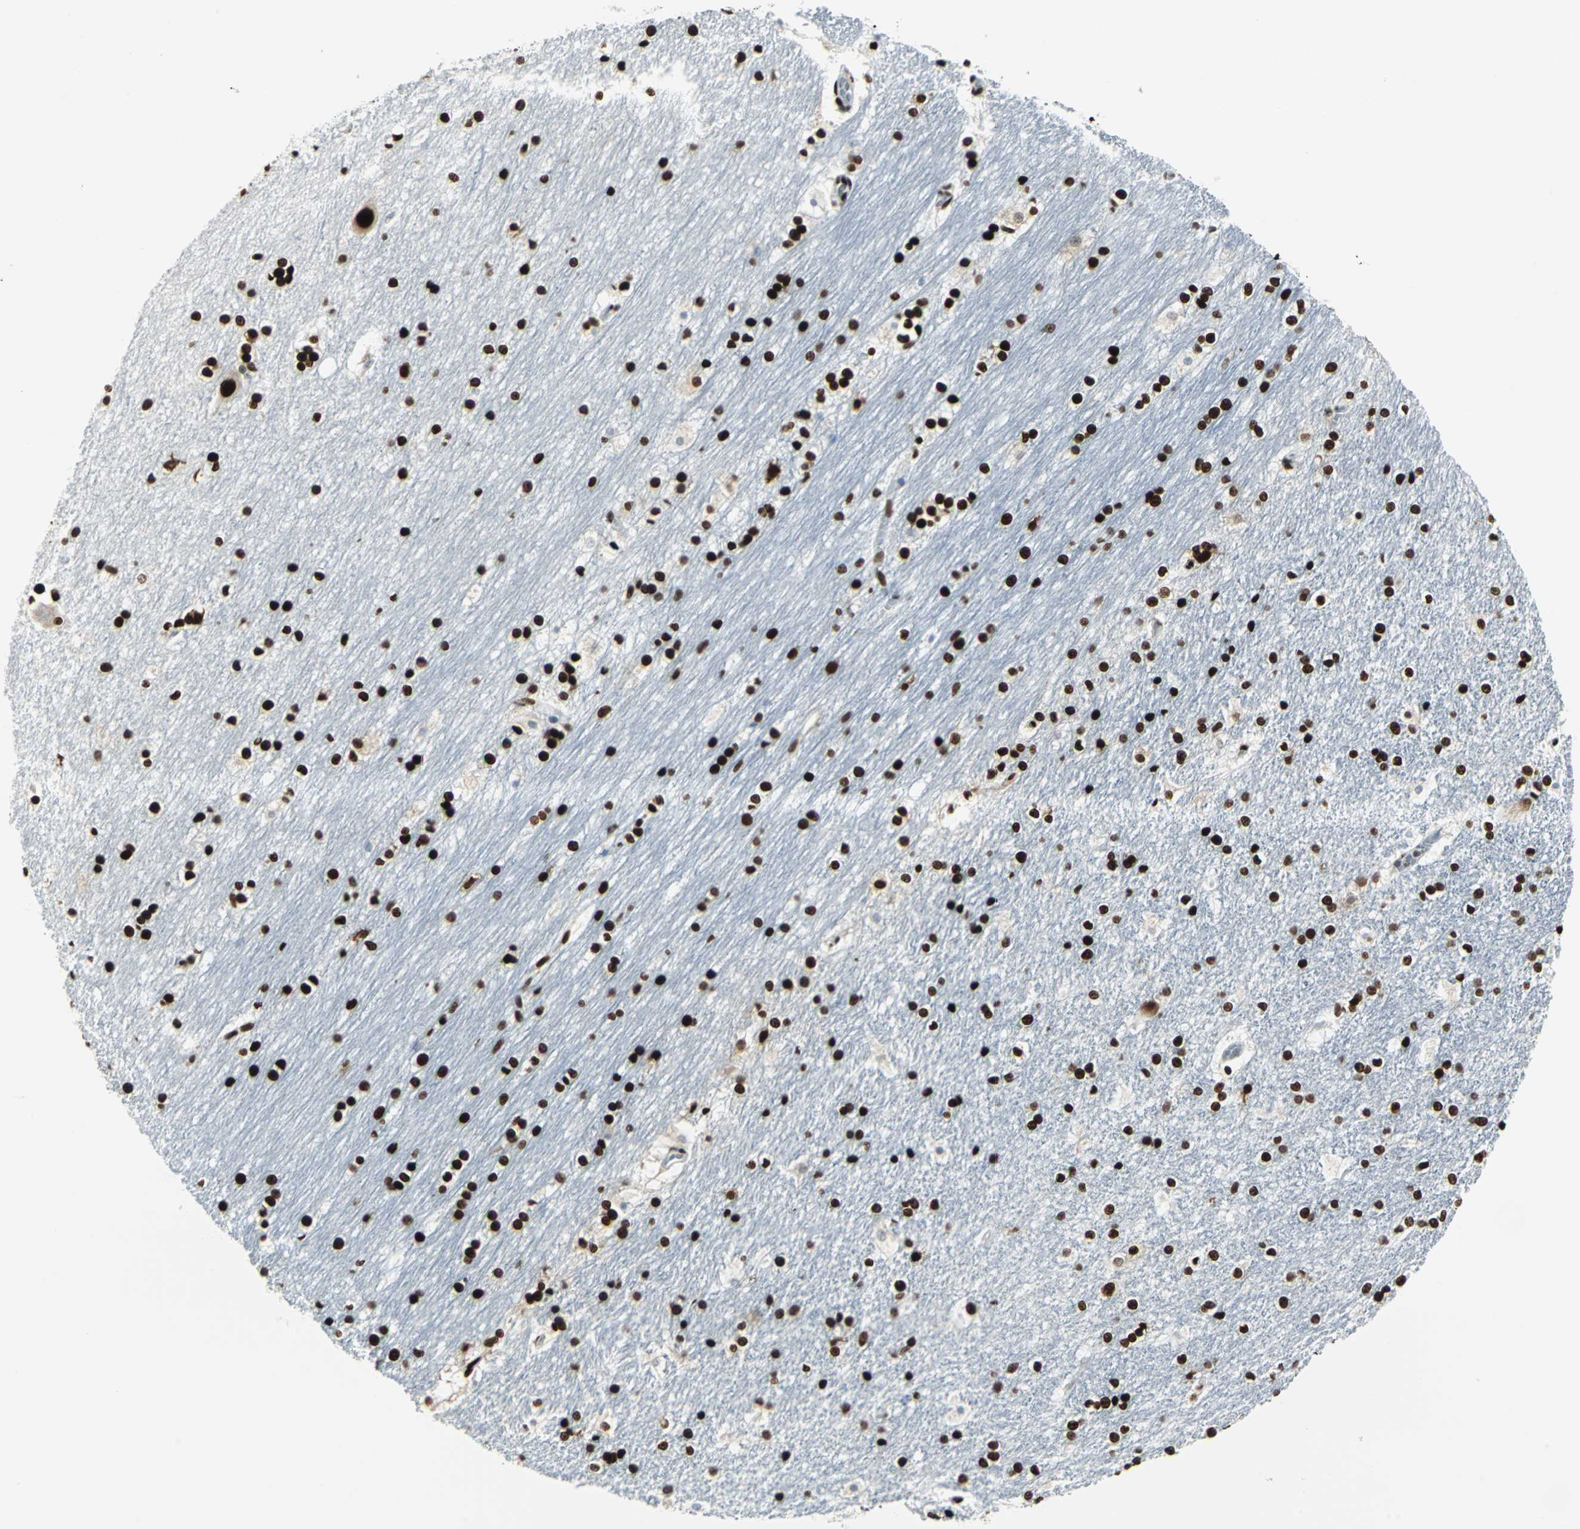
{"staining": {"intensity": "strong", "quantity": ">75%", "location": "nuclear"}, "tissue": "hippocampus", "cell_type": "Glial cells", "image_type": "normal", "snomed": [{"axis": "morphology", "description": "Normal tissue, NOS"}, {"axis": "topography", "description": "Hippocampus"}], "caption": "Immunohistochemical staining of benign human hippocampus displays strong nuclear protein positivity in about >75% of glial cells.", "gene": "HDAC2", "patient": {"sex": "female", "age": 19}}